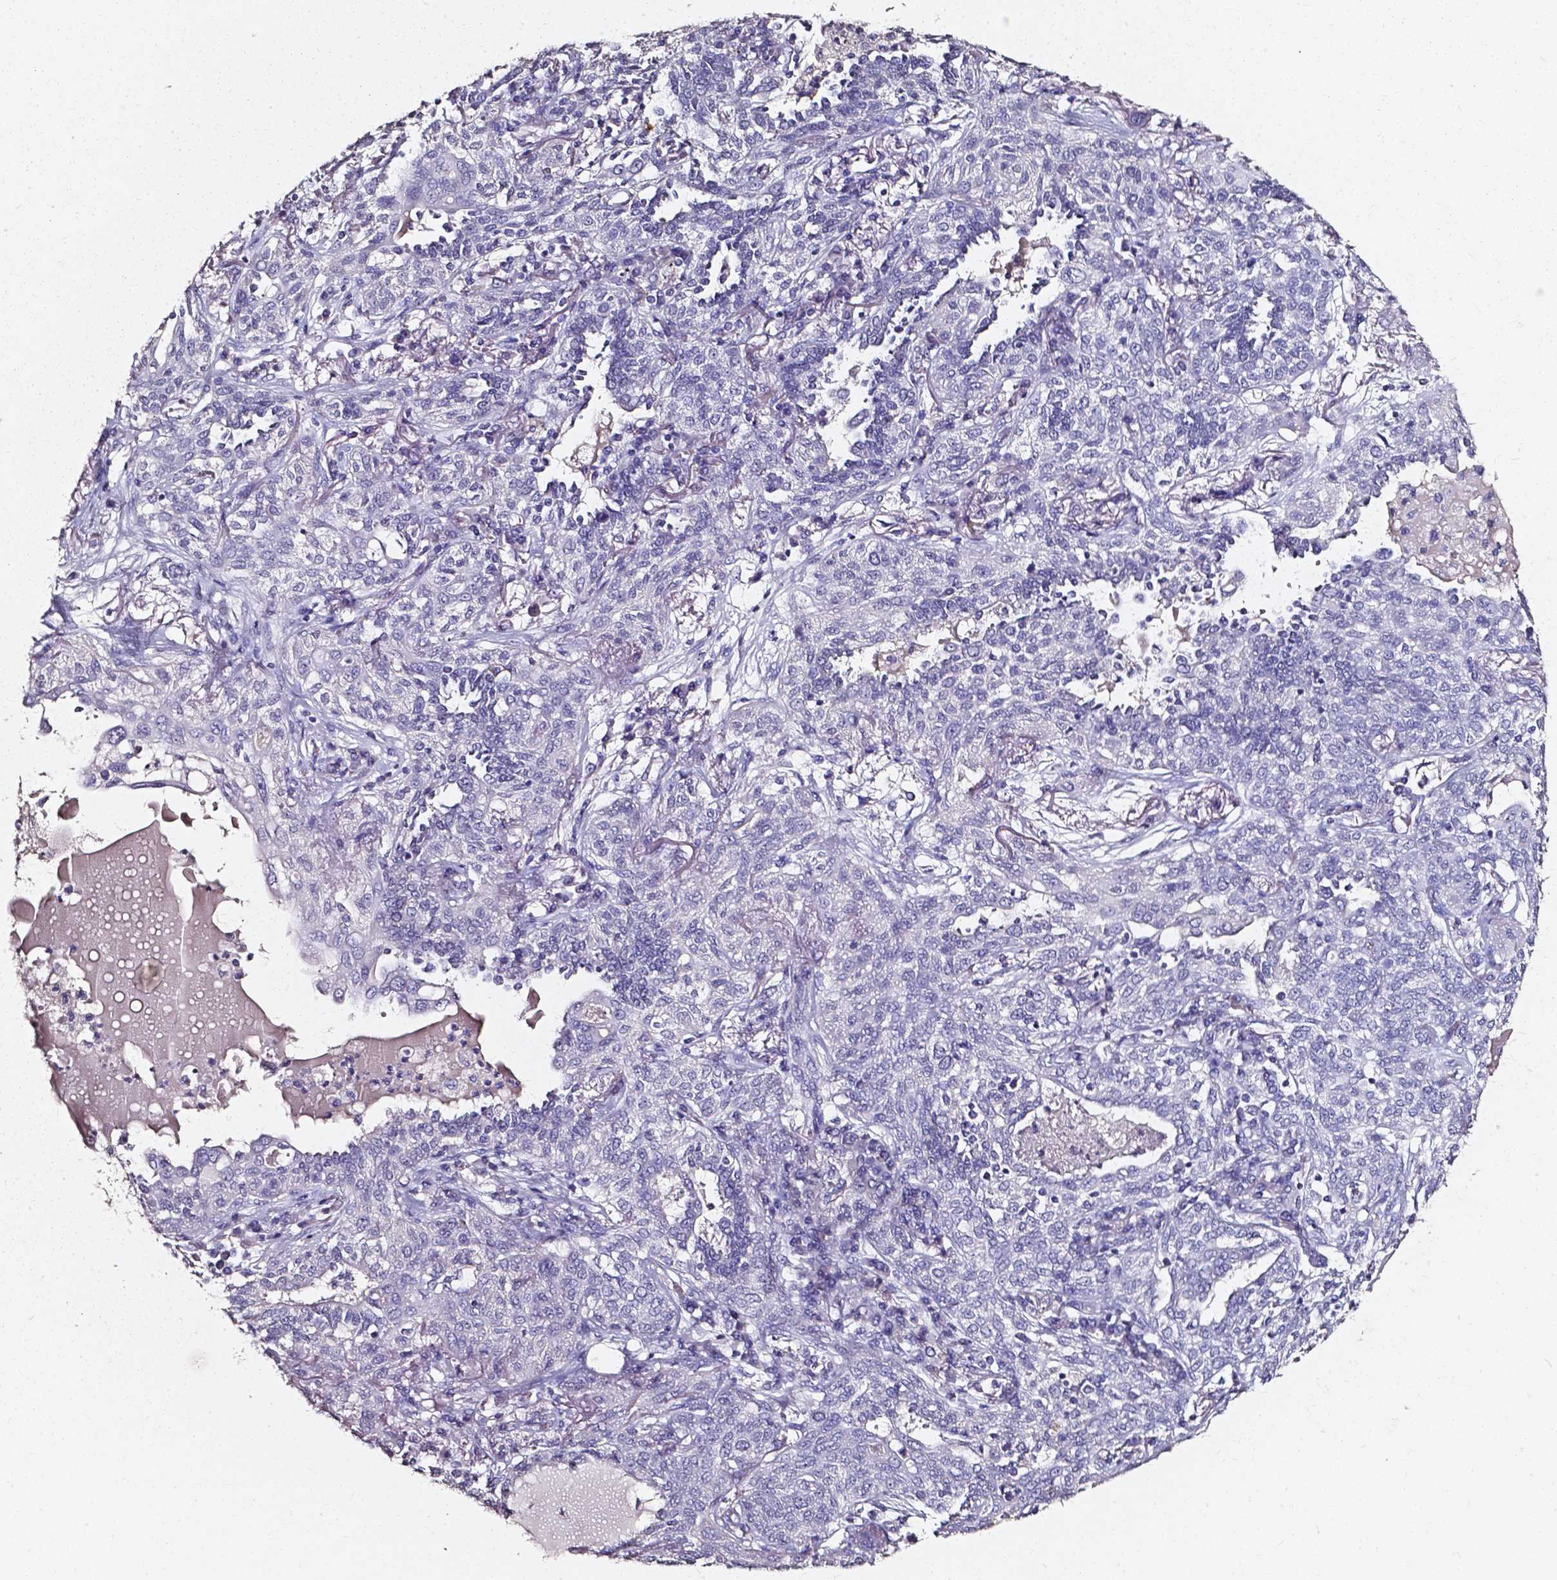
{"staining": {"intensity": "negative", "quantity": "none", "location": "none"}, "tissue": "lung cancer", "cell_type": "Tumor cells", "image_type": "cancer", "snomed": [{"axis": "morphology", "description": "Squamous cell carcinoma, NOS"}, {"axis": "topography", "description": "Lung"}], "caption": "Image shows no protein positivity in tumor cells of lung cancer tissue.", "gene": "AKR1B10", "patient": {"sex": "female", "age": 70}}